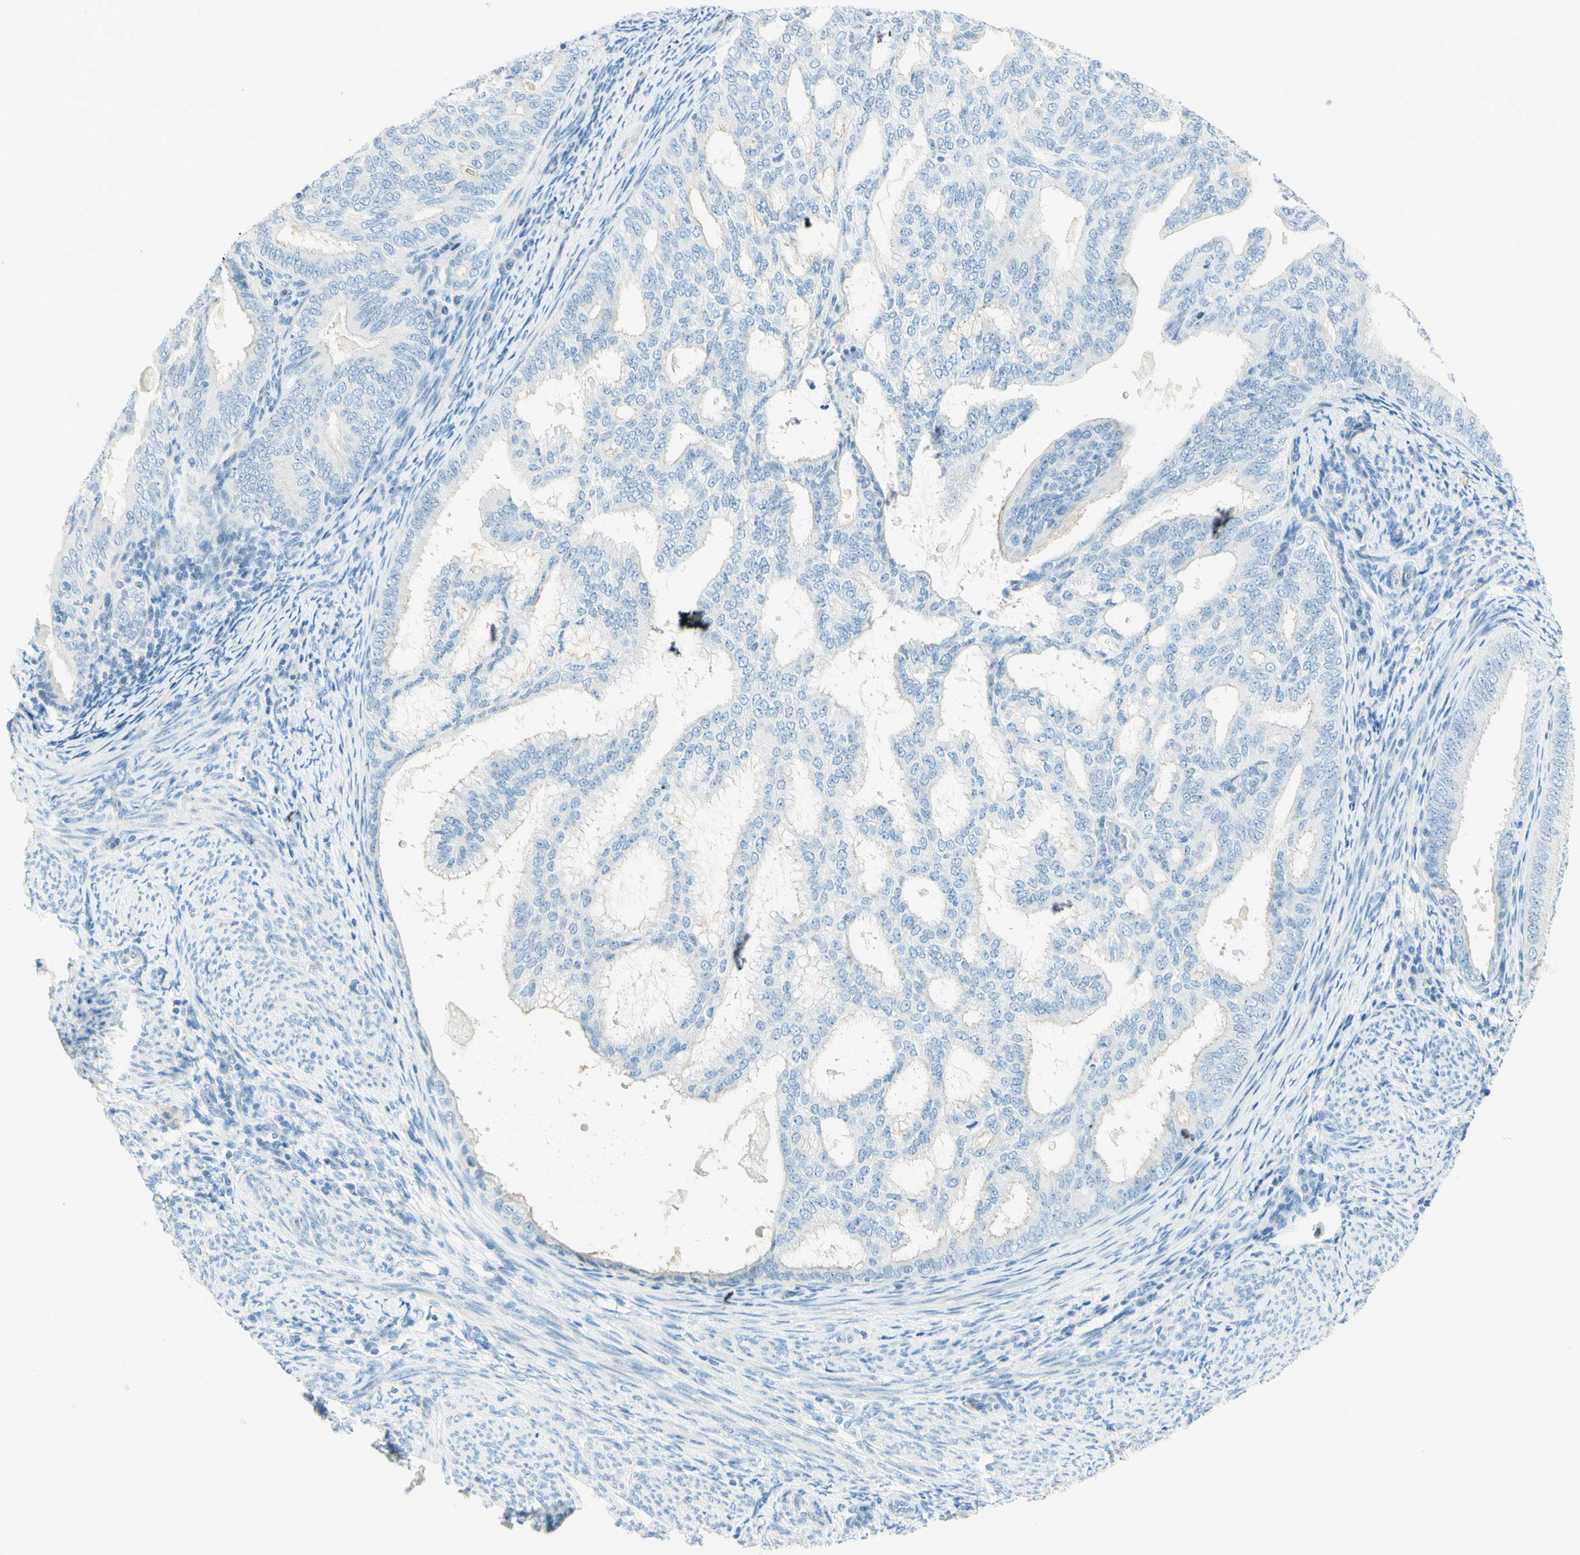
{"staining": {"intensity": "negative", "quantity": "none", "location": "none"}, "tissue": "endometrial cancer", "cell_type": "Tumor cells", "image_type": "cancer", "snomed": [{"axis": "morphology", "description": "Adenocarcinoma, NOS"}, {"axis": "topography", "description": "Endometrium"}], "caption": "There is no significant positivity in tumor cells of adenocarcinoma (endometrial).", "gene": "TMEM132D", "patient": {"sex": "female", "age": 58}}